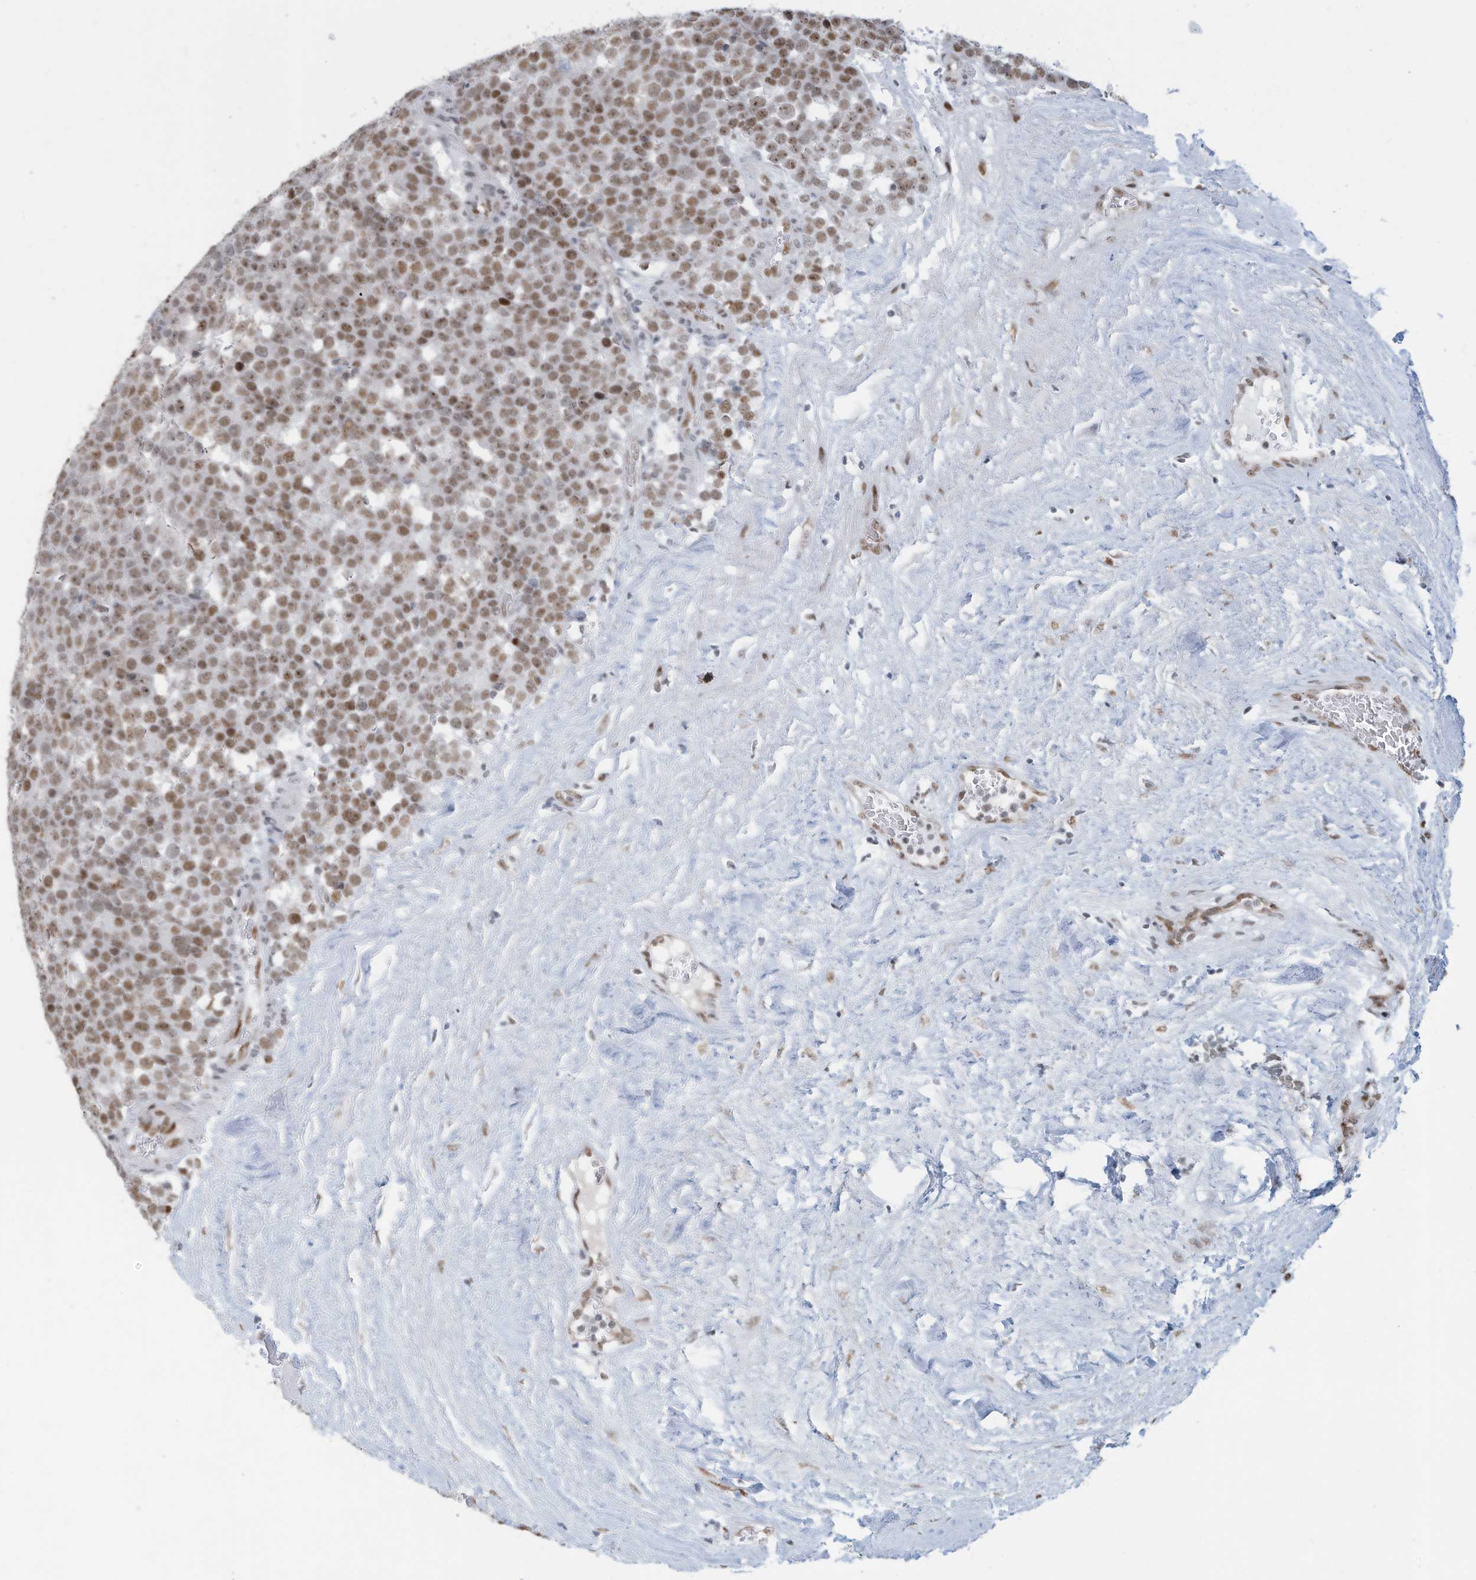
{"staining": {"intensity": "moderate", "quantity": "25%-75%", "location": "nuclear"}, "tissue": "testis cancer", "cell_type": "Tumor cells", "image_type": "cancer", "snomed": [{"axis": "morphology", "description": "Seminoma, NOS"}, {"axis": "topography", "description": "Testis"}], "caption": "Immunohistochemical staining of human testis seminoma displays medium levels of moderate nuclear staining in approximately 25%-75% of tumor cells.", "gene": "SARNP", "patient": {"sex": "male", "age": 71}}